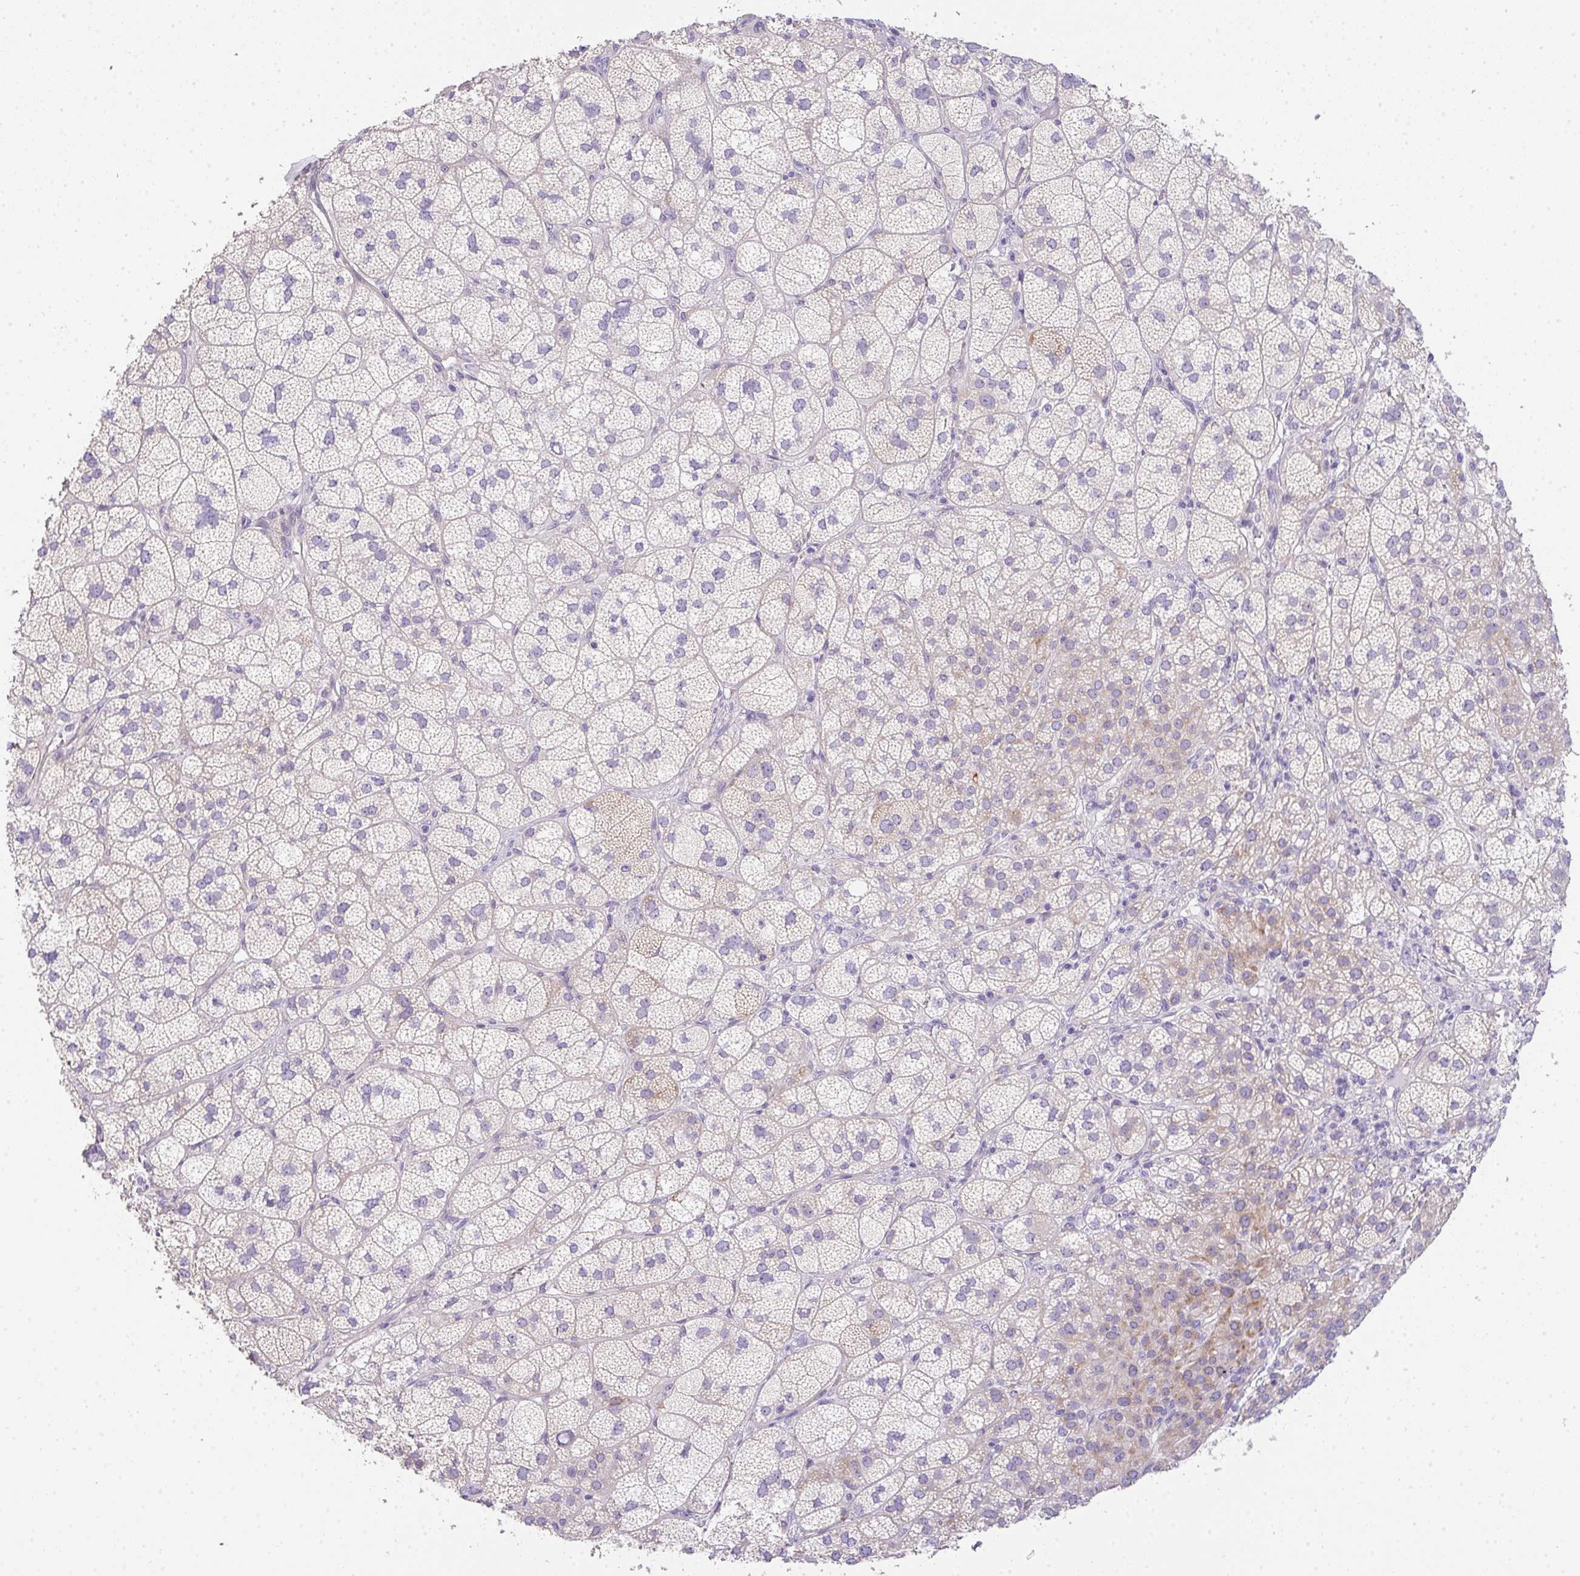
{"staining": {"intensity": "moderate", "quantity": "<25%", "location": "cytoplasmic/membranous"}, "tissue": "adrenal gland", "cell_type": "Glandular cells", "image_type": "normal", "snomed": [{"axis": "morphology", "description": "Normal tissue, NOS"}, {"axis": "topography", "description": "Adrenal gland"}], "caption": "A histopathology image showing moderate cytoplasmic/membranous staining in about <25% of glandular cells in normal adrenal gland, as visualized by brown immunohistochemical staining.", "gene": "FILIP1", "patient": {"sex": "female", "age": 60}}